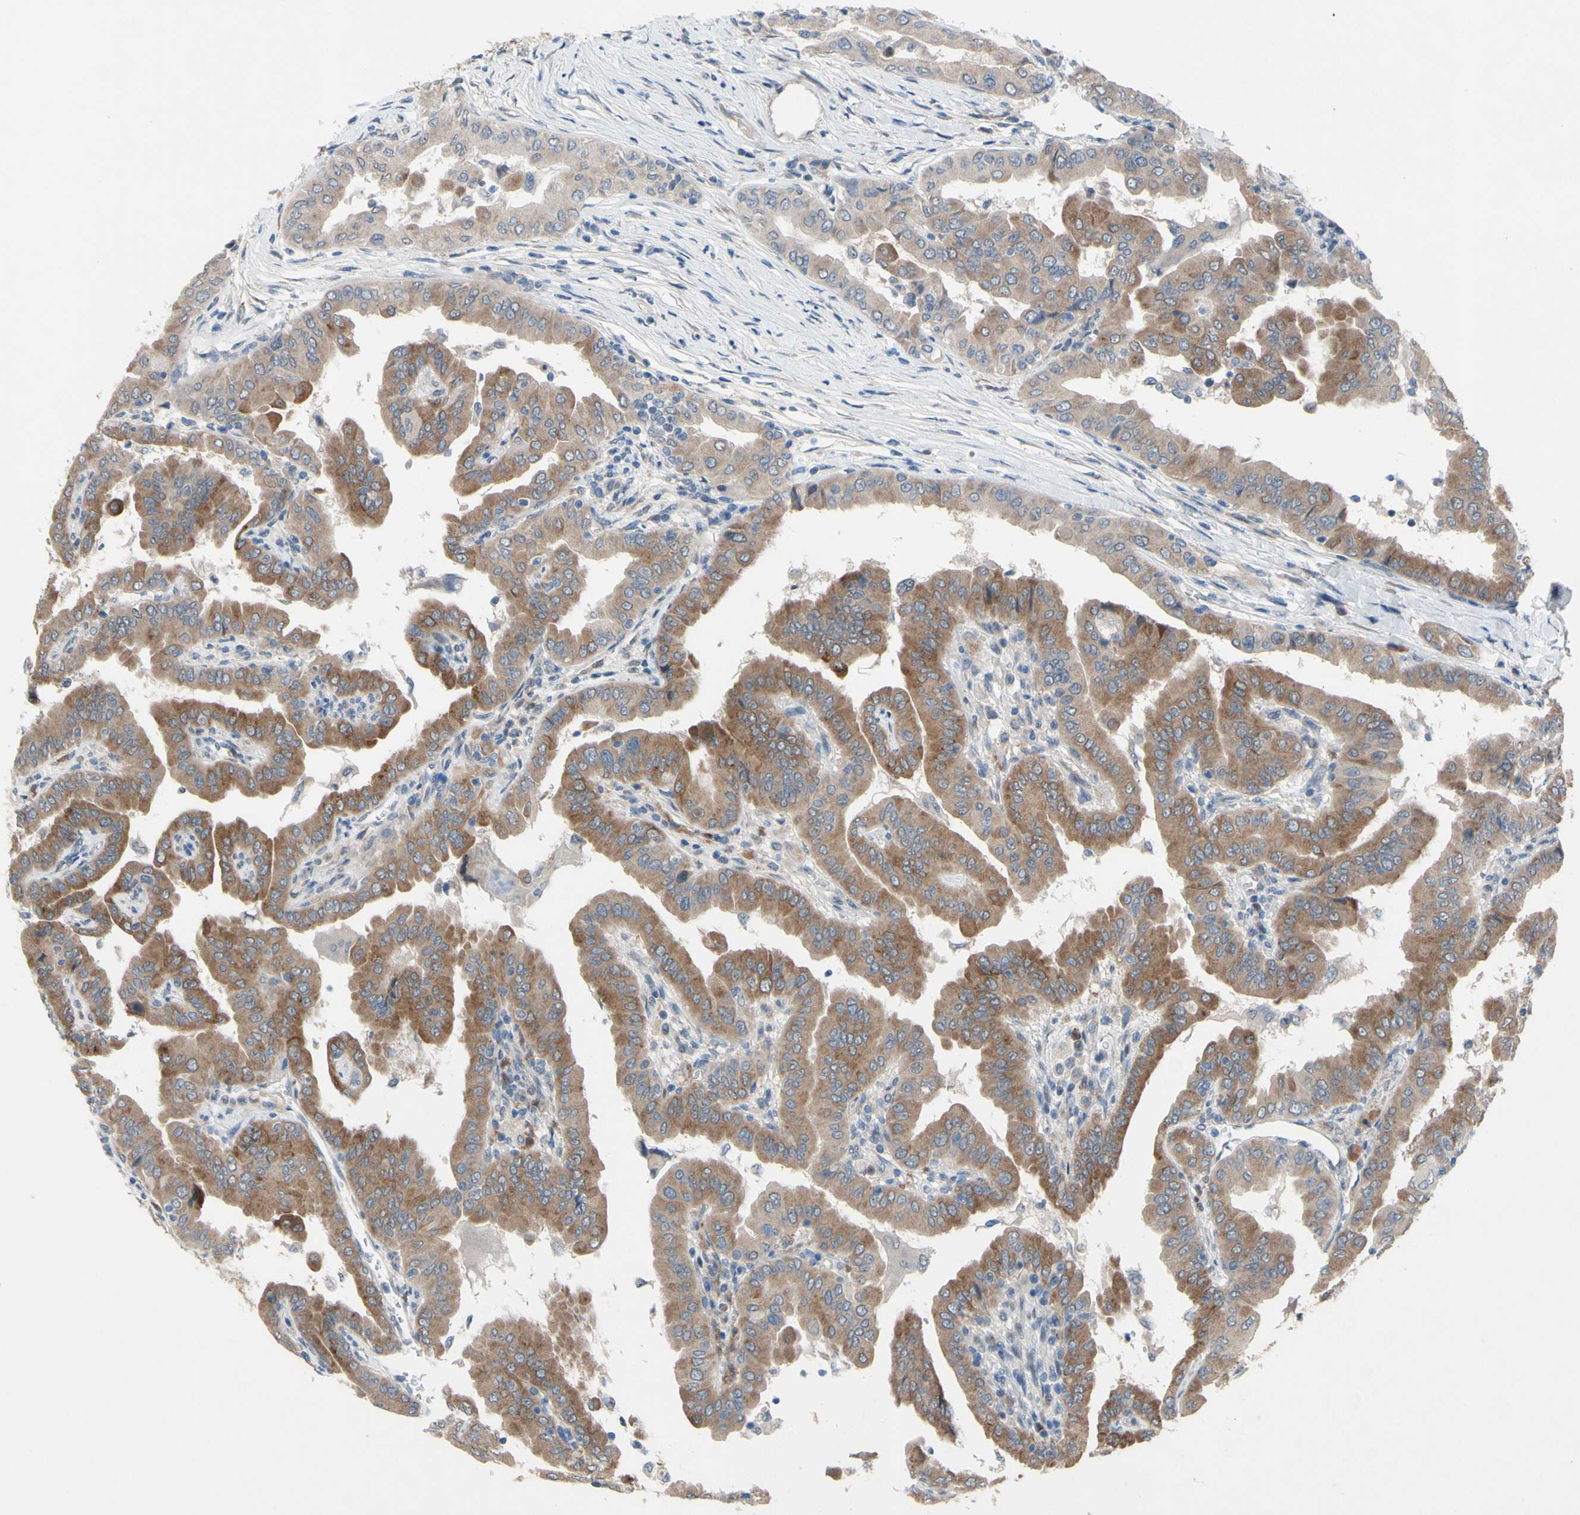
{"staining": {"intensity": "moderate", "quantity": ">75%", "location": "cytoplasmic/membranous"}, "tissue": "thyroid cancer", "cell_type": "Tumor cells", "image_type": "cancer", "snomed": [{"axis": "morphology", "description": "Papillary adenocarcinoma, NOS"}, {"axis": "topography", "description": "Thyroid gland"}], "caption": "Thyroid cancer stained for a protein shows moderate cytoplasmic/membranous positivity in tumor cells.", "gene": "GRAMD2B", "patient": {"sex": "male", "age": 33}}